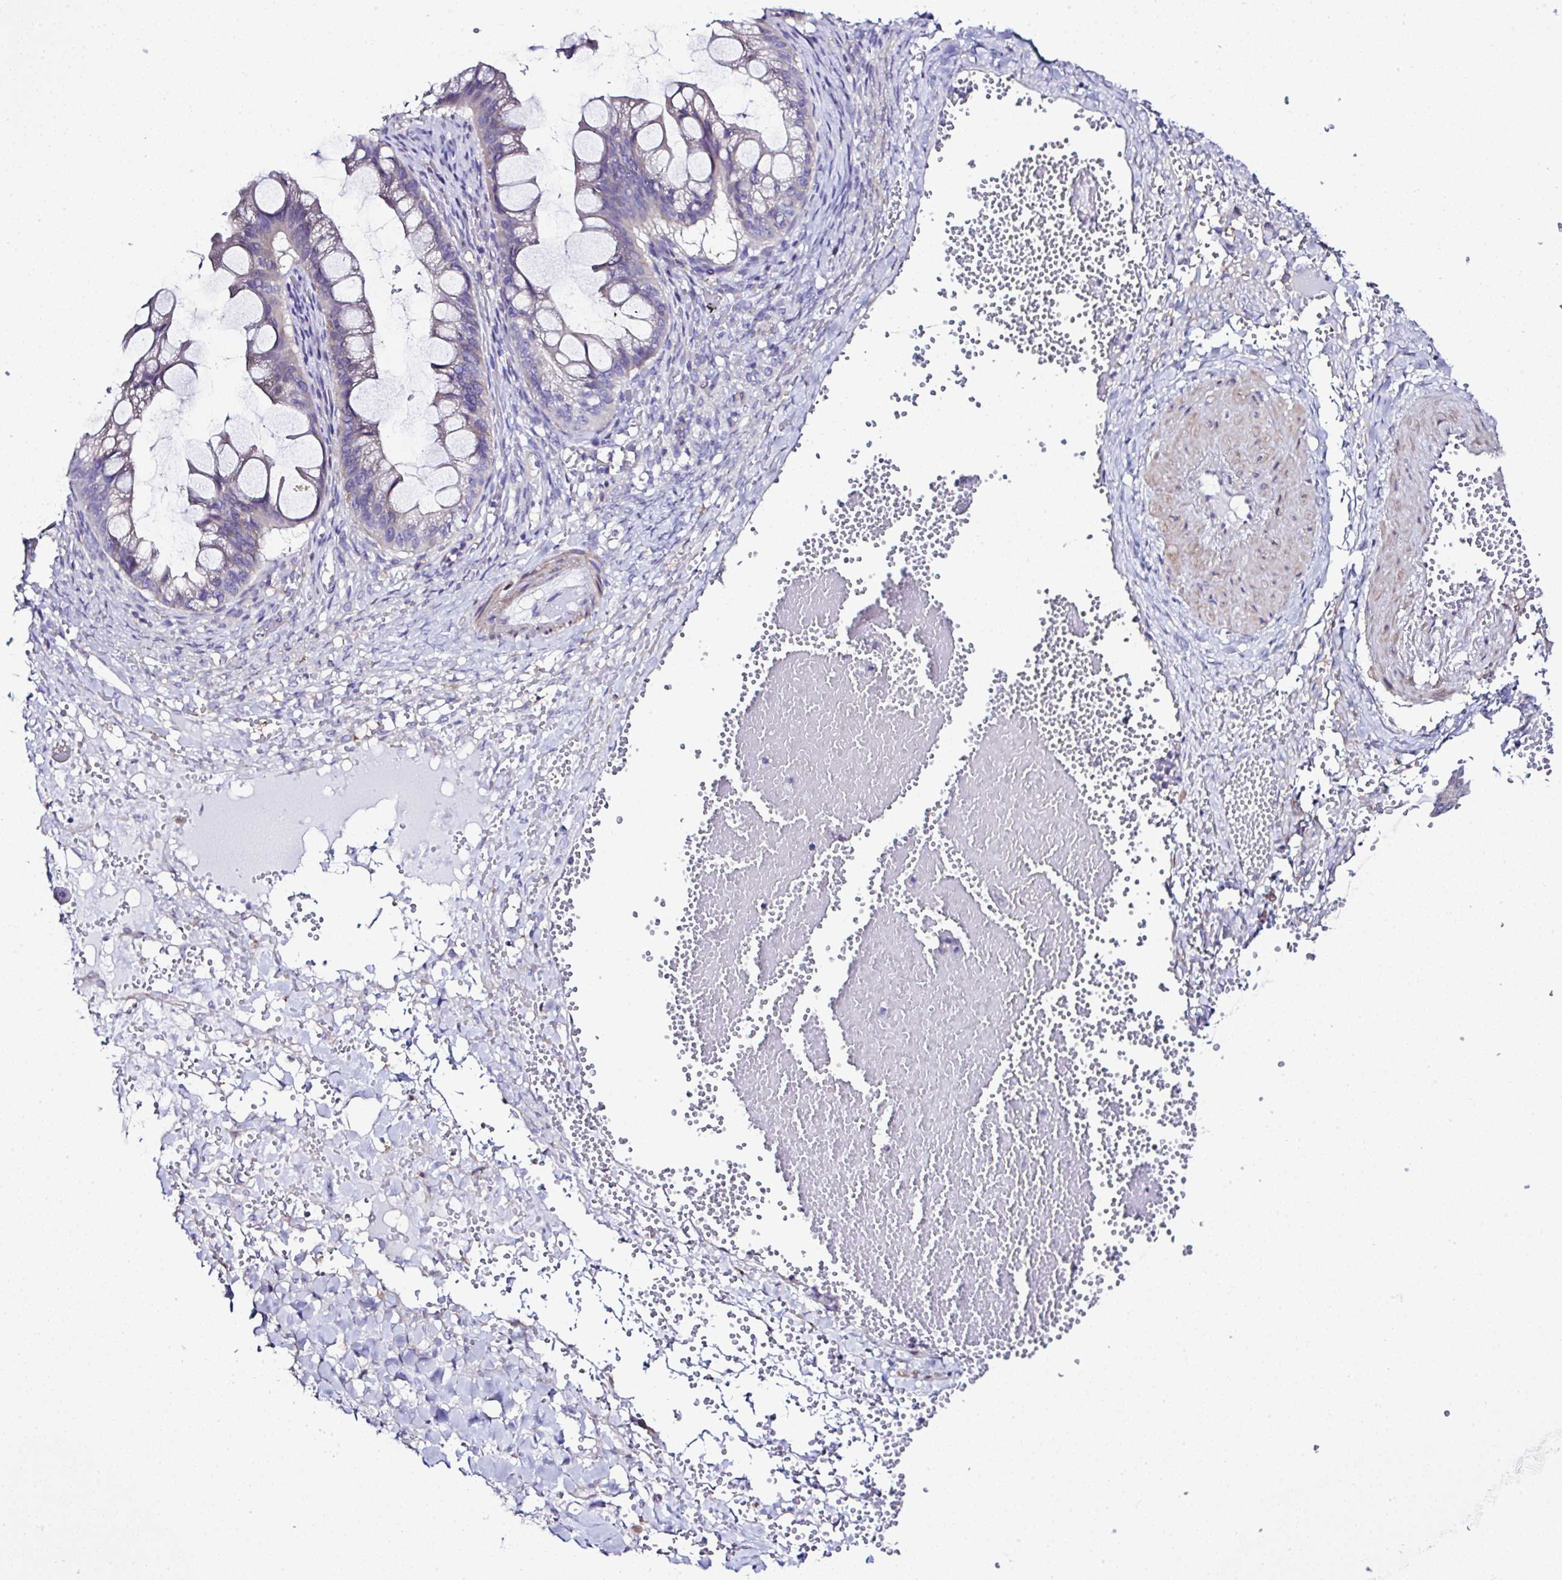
{"staining": {"intensity": "weak", "quantity": "<25%", "location": "cytoplasmic/membranous"}, "tissue": "ovarian cancer", "cell_type": "Tumor cells", "image_type": "cancer", "snomed": [{"axis": "morphology", "description": "Cystadenocarcinoma, mucinous, NOS"}, {"axis": "topography", "description": "Ovary"}], "caption": "This is an immunohistochemistry (IHC) image of human ovarian cancer (mucinous cystadenocarcinoma). There is no expression in tumor cells.", "gene": "OR4P4", "patient": {"sex": "female", "age": 73}}